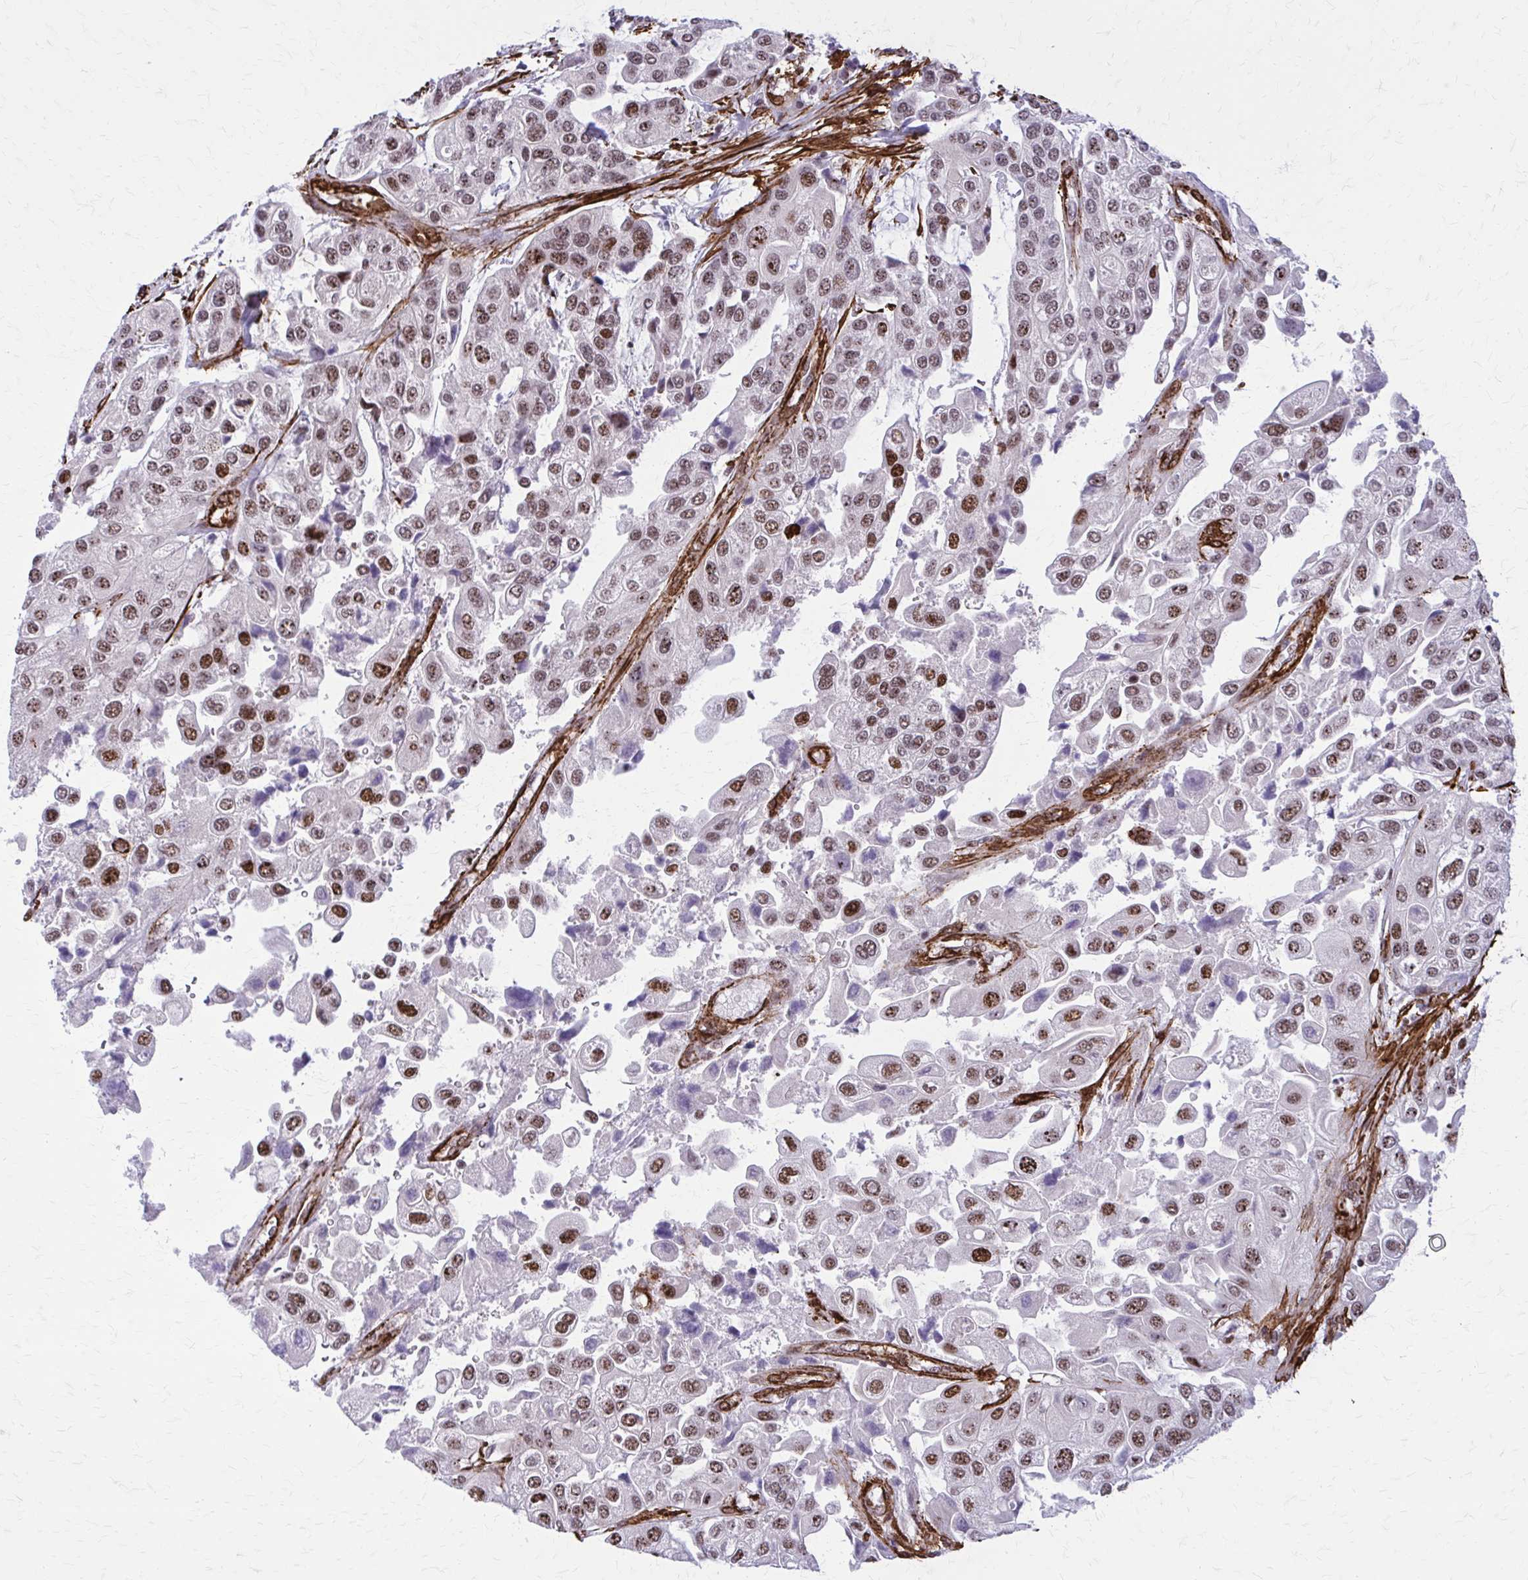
{"staining": {"intensity": "strong", "quantity": ">75%", "location": "nuclear"}, "tissue": "urothelial cancer", "cell_type": "Tumor cells", "image_type": "cancer", "snomed": [{"axis": "morphology", "description": "Urothelial carcinoma, High grade"}, {"axis": "topography", "description": "Urinary bladder"}], "caption": "Immunohistochemistry histopathology image of high-grade urothelial carcinoma stained for a protein (brown), which reveals high levels of strong nuclear staining in approximately >75% of tumor cells.", "gene": "NRBF2", "patient": {"sex": "female", "age": 64}}